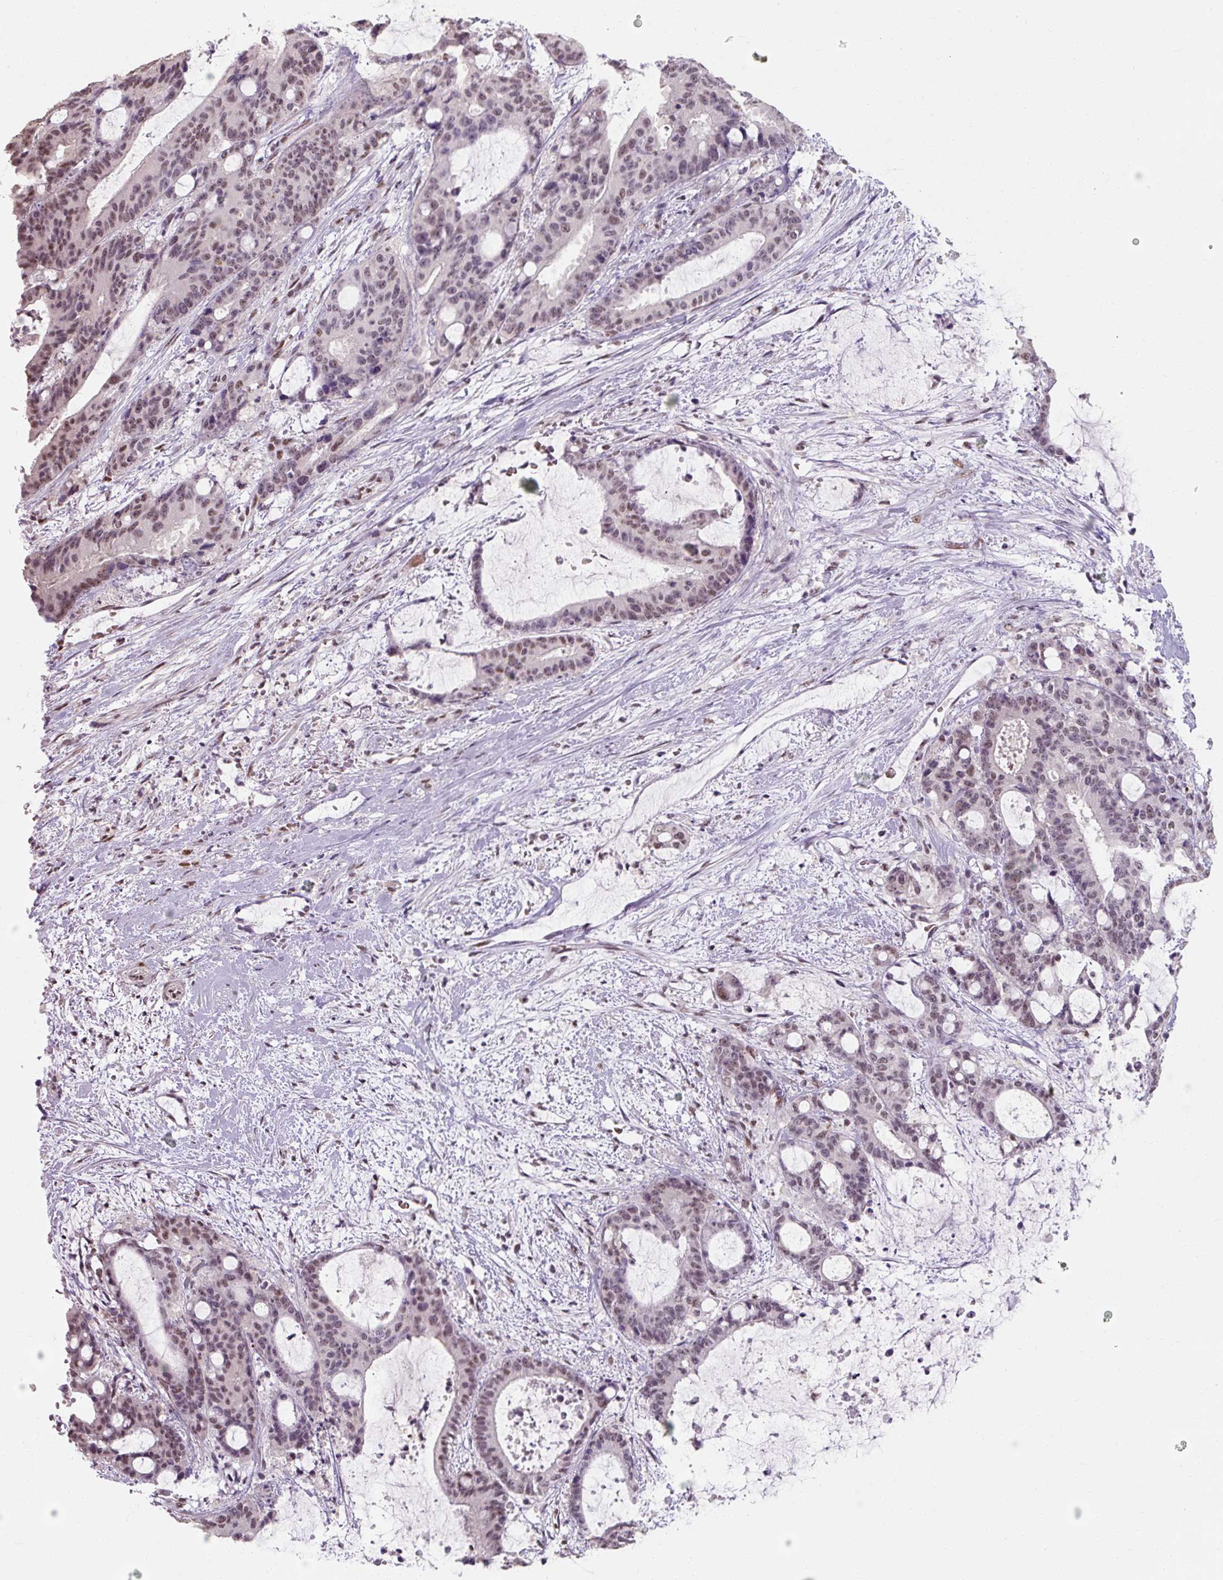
{"staining": {"intensity": "weak", "quantity": "25%-75%", "location": "nuclear"}, "tissue": "liver cancer", "cell_type": "Tumor cells", "image_type": "cancer", "snomed": [{"axis": "morphology", "description": "Normal tissue, NOS"}, {"axis": "morphology", "description": "Cholangiocarcinoma"}, {"axis": "topography", "description": "Liver"}, {"axis": "topography", "description": "Peripheral nerve tissue"}], "caption": "A low amount of weak nuclear positivity is identified in about 25%-75% of tumor cells in liver cholangiocarcinoma tissue.", "gene": "ZFTRAF1", "patient": {"sex": "female", "age": 73}}